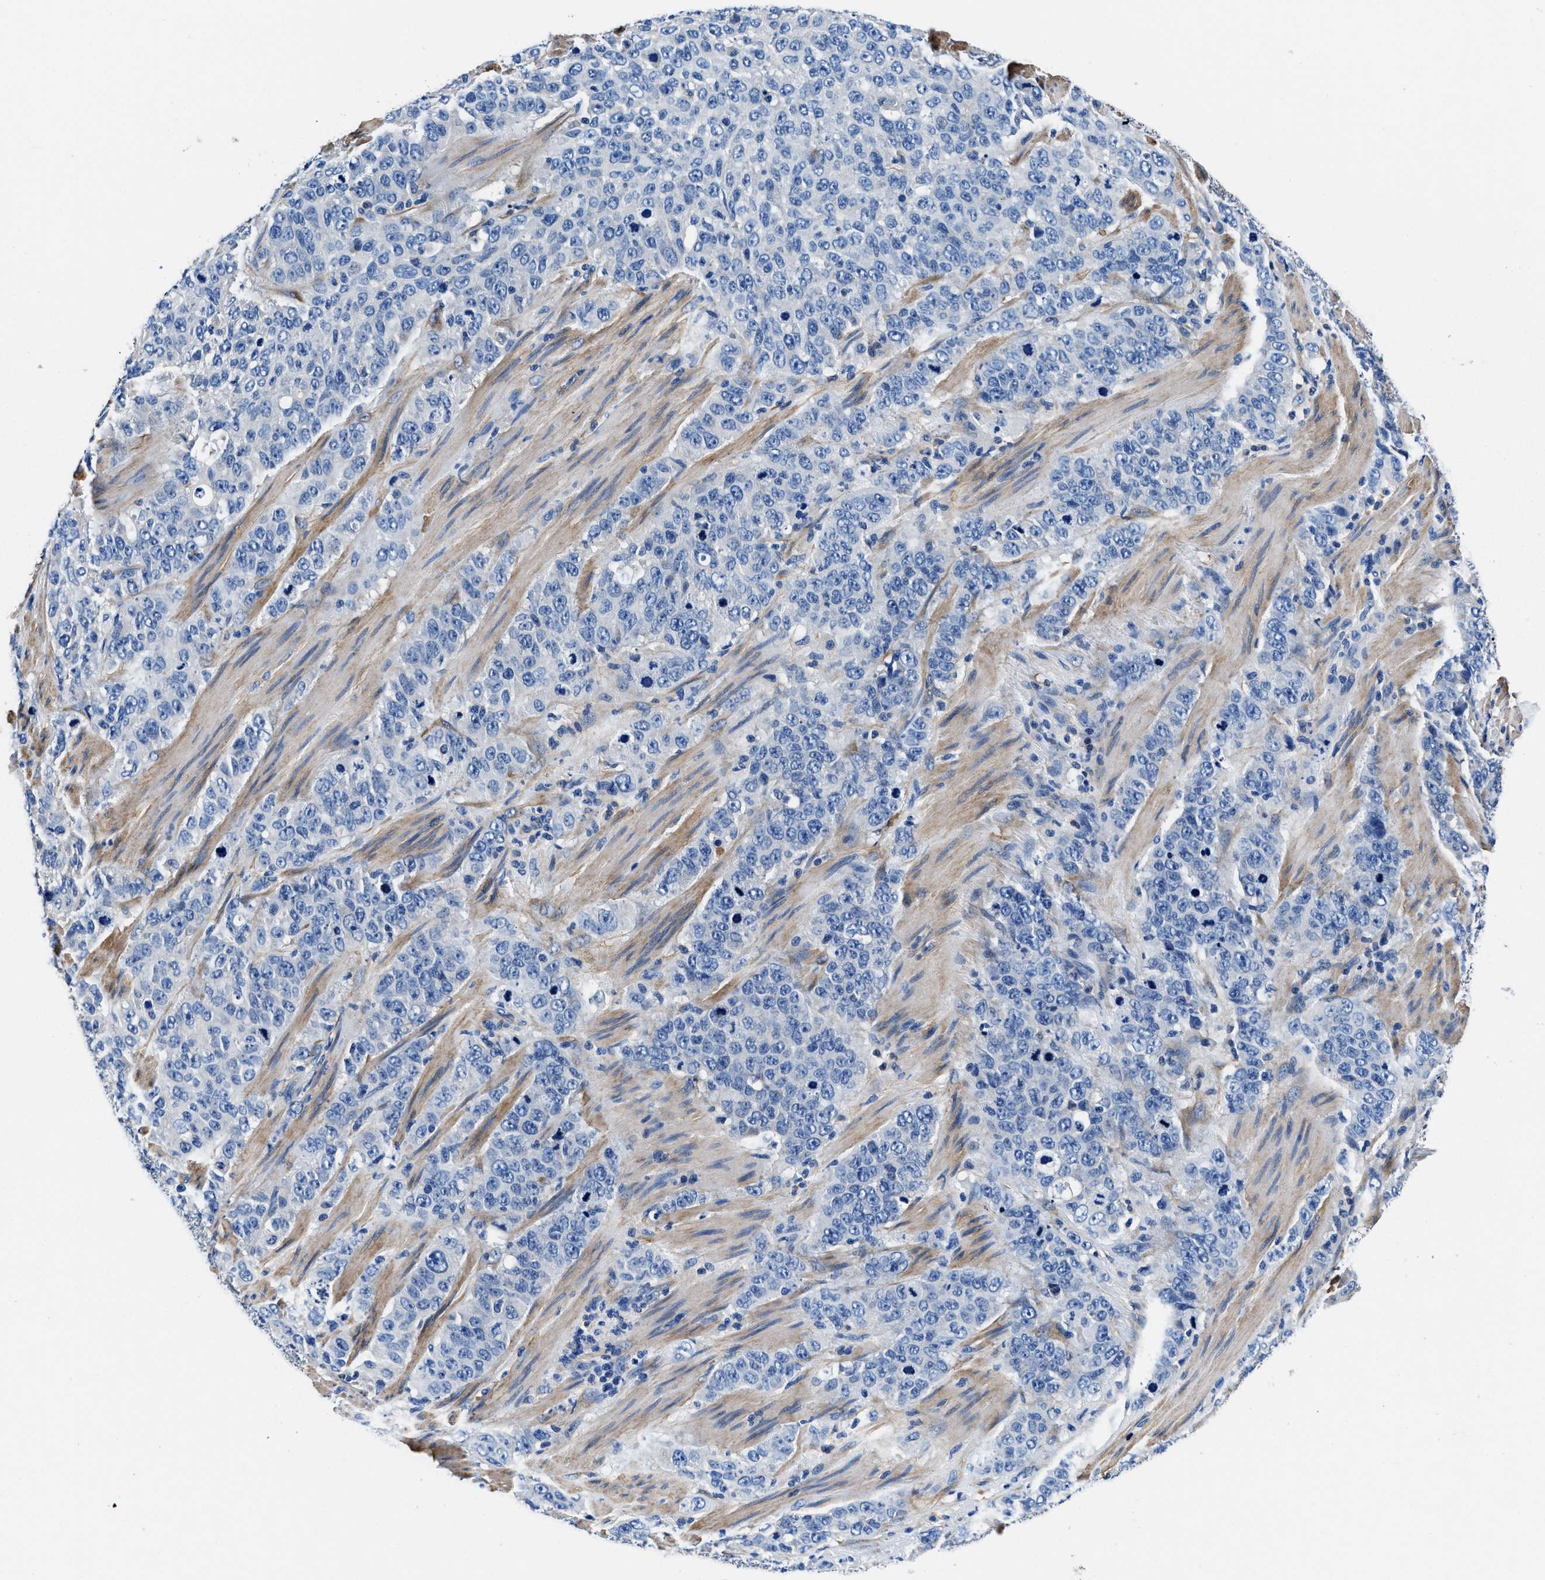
{"staining": {"intensity": "negative", "quantity": "none", "location": "none"}, "tissue": "stomach cancer", "cell_type": "Tumor cells", "image_type": "cancer", "snomed": [{"axis": "morphology", "description": "Adenocarcinoma, NOS"}, {"axis": "topography", "description": "Stomach"}], "caption": "The immunohistochemistry image has no significant expression in tumor cells of stomach cancer tissue.", "gene": "NEU1", "patient": {"sex": "male", "age": 48}}